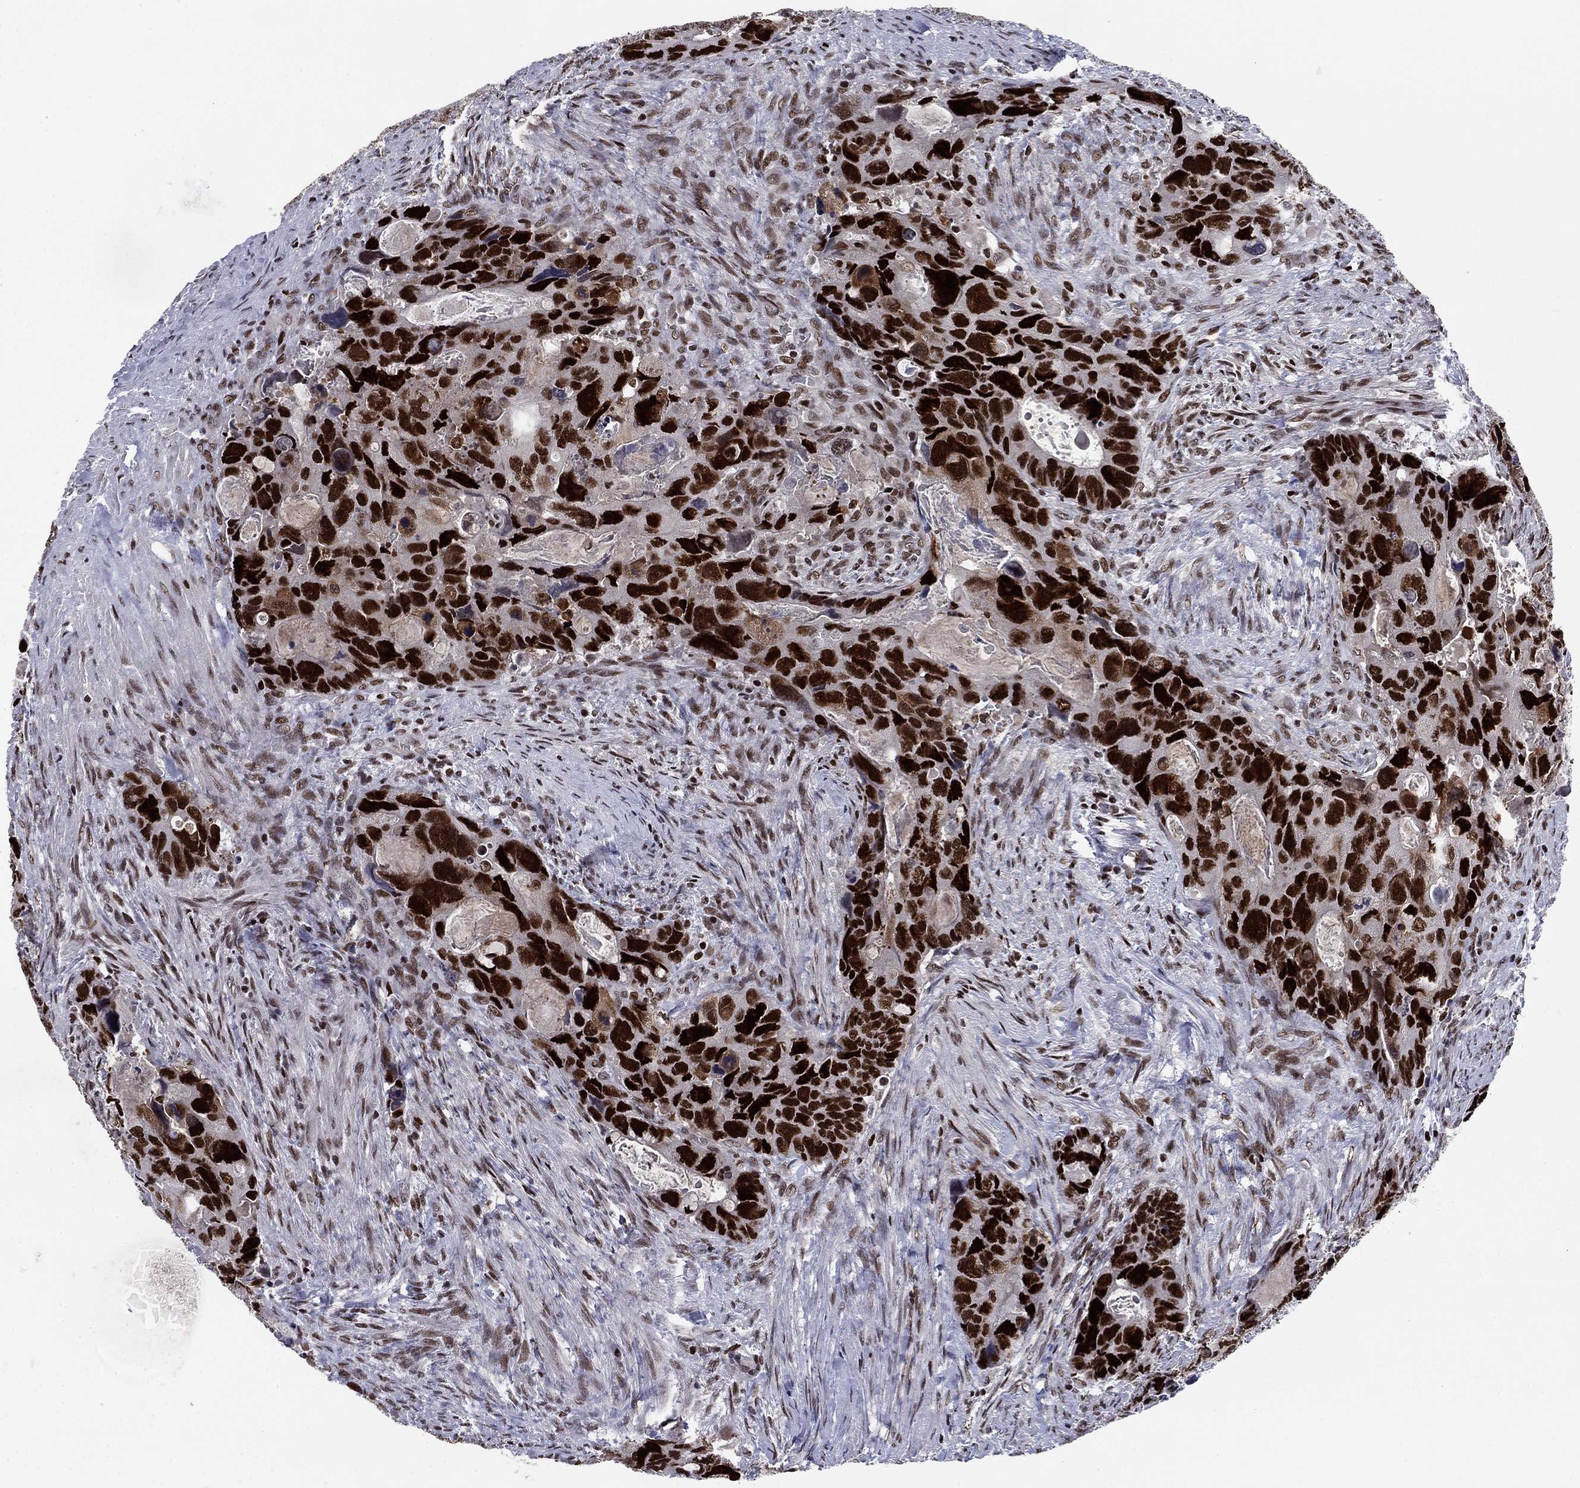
{"staining": {"intensity": "strong", "quantity": ">75%", "location": "nuclear"}, "tissue": "colorectal cancer", "cell_type": "Tumor cells", "image_type": "cancer", "snomed": [{"axis": "morphology", "description": "Adenocarcinoma, NOS"}, {"axis": "topography", "description": "Rectum"}], "caption": "Colorectal cancer stained with IHC shows strong nuclear positivity in about >75% of tumor cells. Nuclei are stained in blue.", "gene": "RPRD1B", "patient": {"sex": "male", "age": 62}}